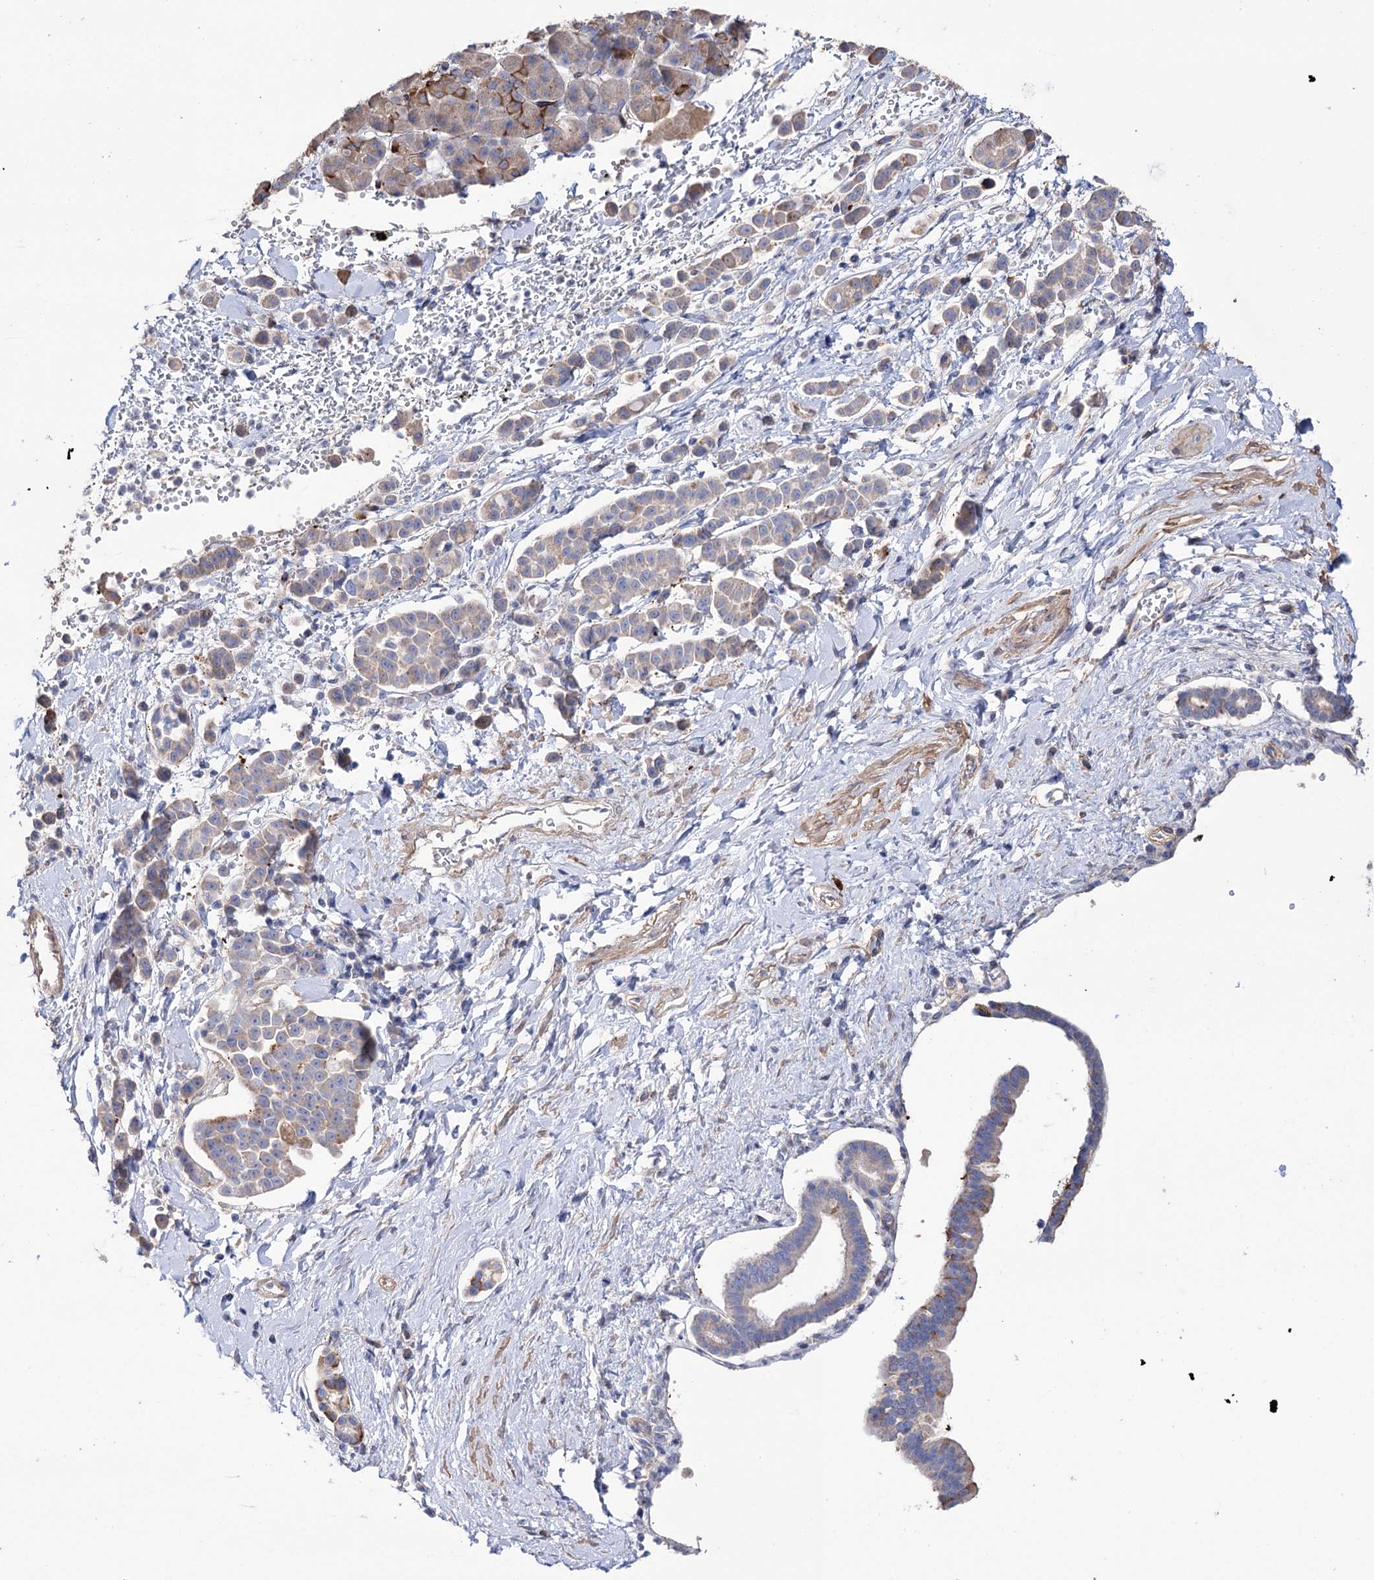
{"staining": {"intensity": "weak", "quantity": "<25%", "location": "cytoplasmic/membranous"}, "tissue": "pancreatic cancer", "cell_type": "Tumor cells", "image_type": "cancer", "snomed": [{"axis": "morphology", "description": "Normal tissue, NOS"}, {"axis": "morphology", "description": "Adenocarcinoma, NOS"}, {"axis": "topography", "description": "Pancreas"}], "caption": "This is a micrograph of IHC staining of pancreatic cancer (adenocarcinoma), which shows no expression in tumor cells. (Brightfield microscopy of DAB (3,3'-diaminobenzidine) immunohistochemistry at high magnification).", "gene": "BBS4", "patient": {"sex": "female", "age": 64}}